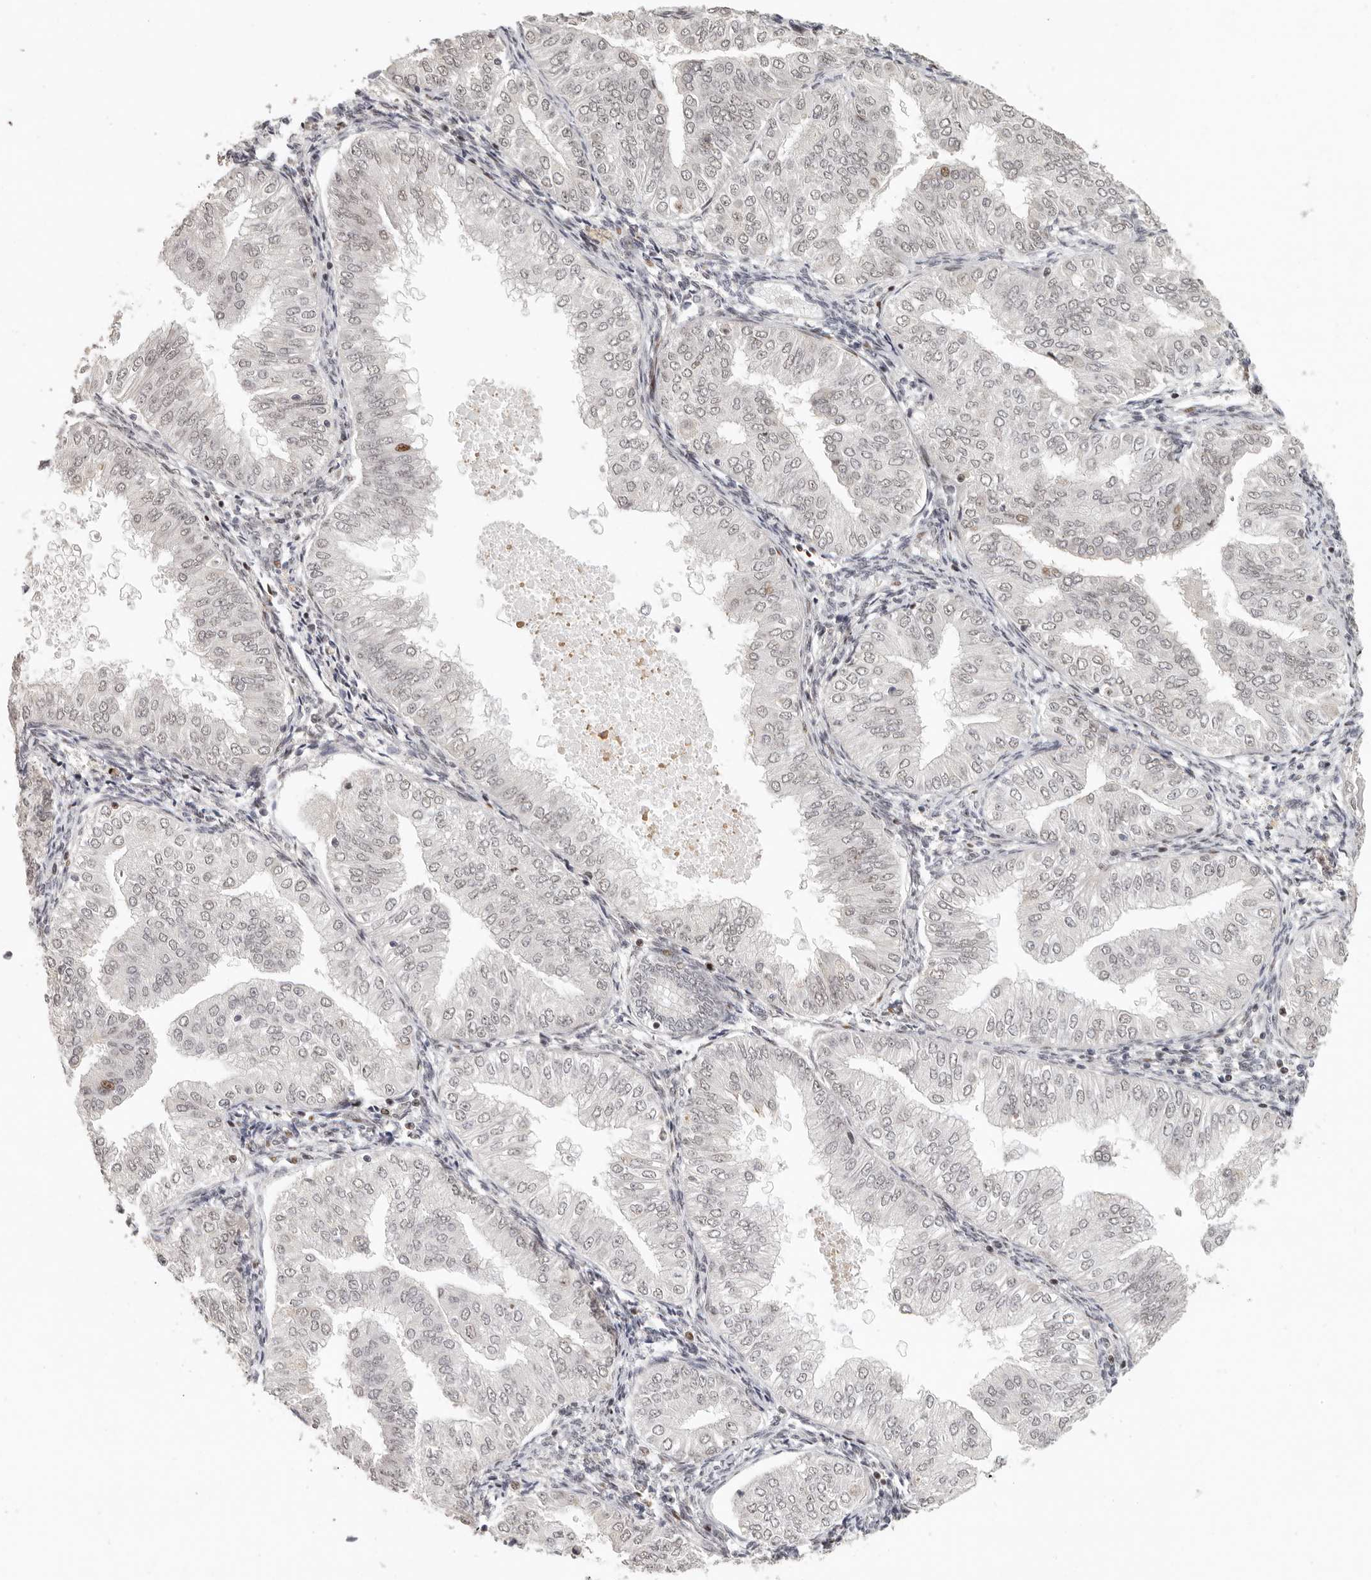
{"staining": {"intensity": "weak", "quantity": ">75%", "location": "nuclear"}, "tissue": "endometrial cancer", "cell_type": "Tumor cells", "image_type": "cancer", "snomed": [{"axis": "morphology", "description": "Normal tissue, NOS"}, {"axis": "morphology", "description": "Adenocarcinoma, NOS"}, {"axis": "topography", "description": "Endometrium"}], "caption": "Tumor cells reveal weak nuclear expression in about >75% of cells in adenocarcinoma (endometrial). Using DAB (brown) and hematoxylin (blue) stains, captured at high magnification using brightfield microscopy.", "gene": "GPBP1L1", "patient": {"sex": "female", "age": 53}}